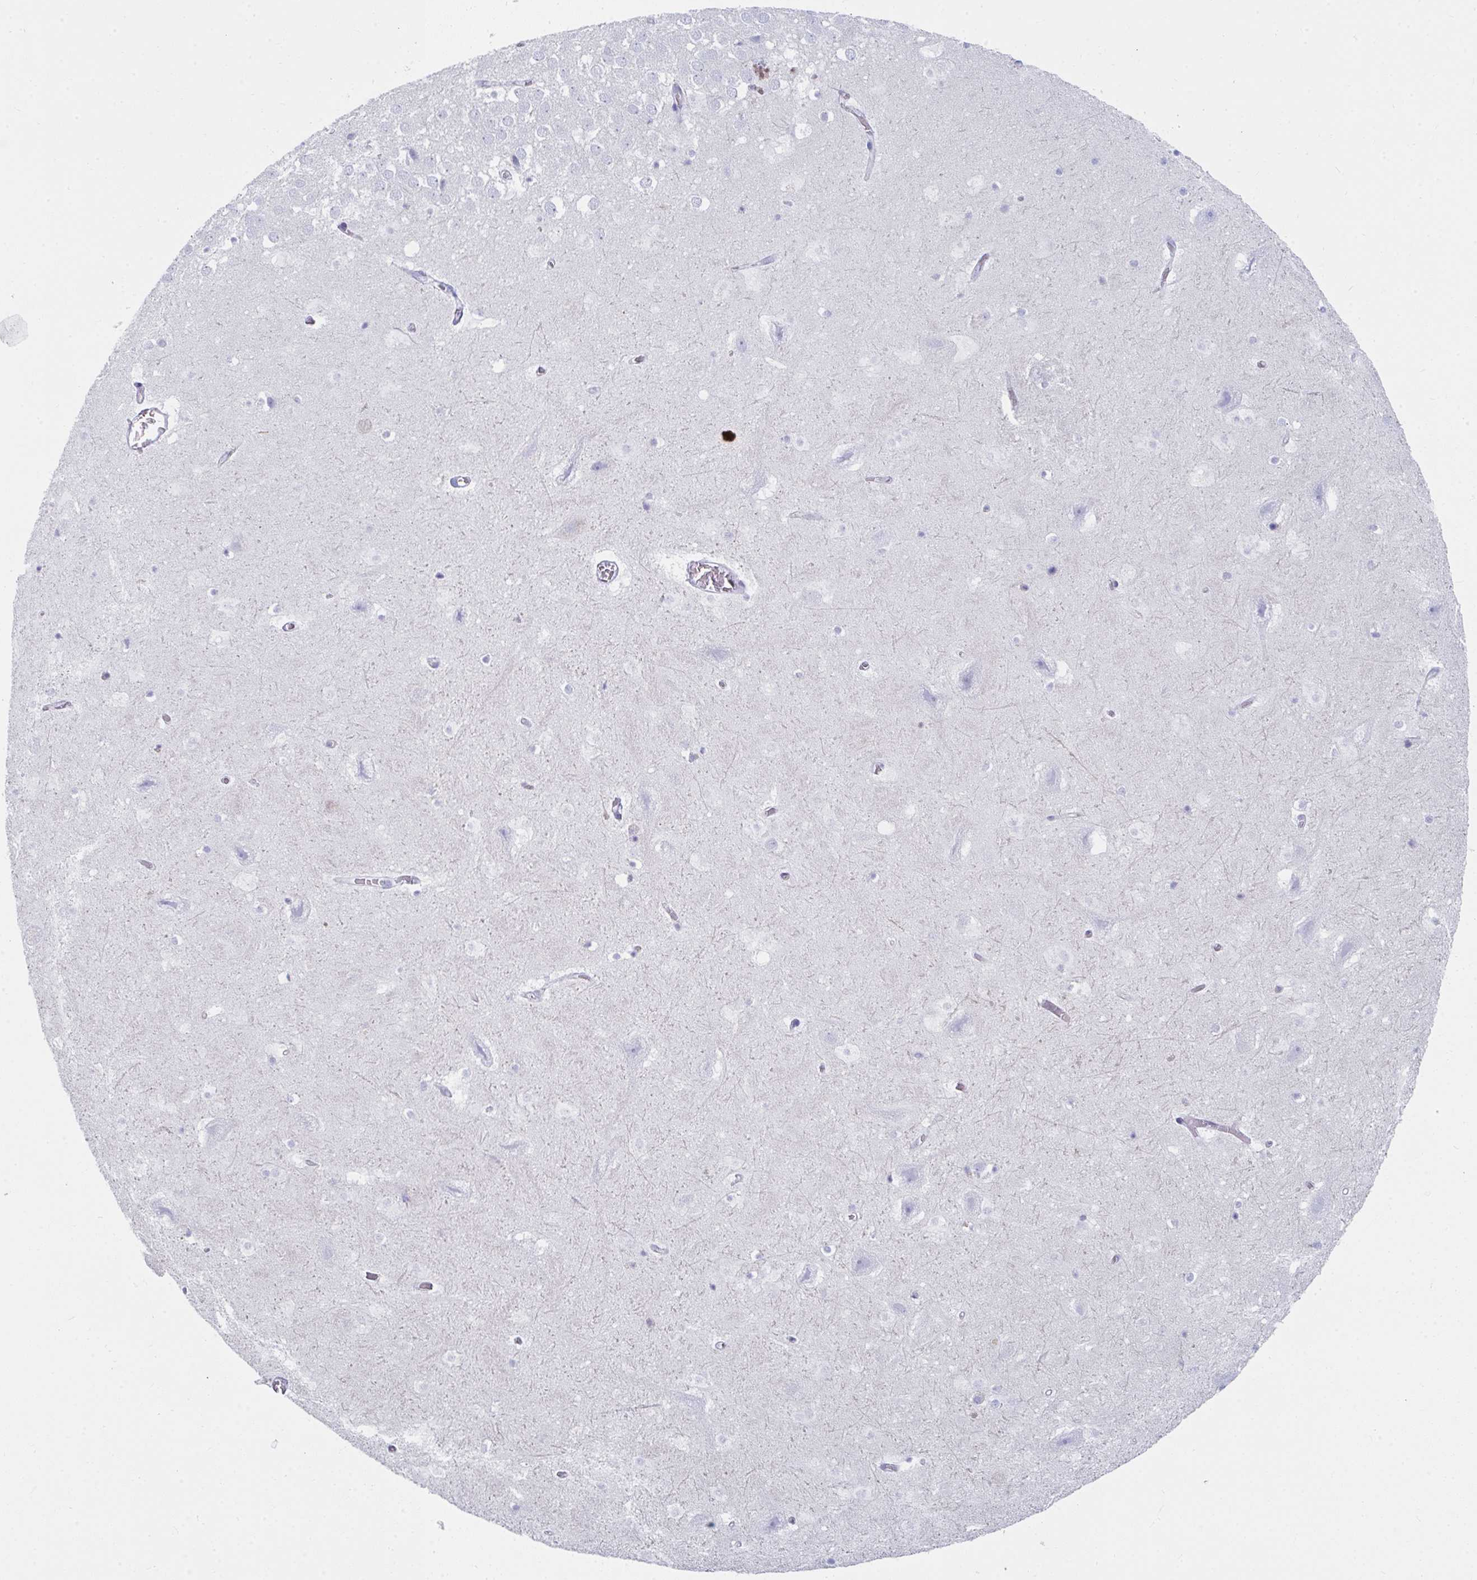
{"staining": {"intensity": "negative", "quantity": "none", "location": "none"}, "tissue": "hippocampus", "cell_type": "Glial cells", "image_type": "normal", "snomed": [{"axis": "morphology", "description": "Normal tissue, NOS"}, {"axis": "topography", "description": "Hippocampus"}], "caption": "Immunohistochemical staining of benign human hippocampus exhibits no significant expression in glial cells. (DAB (3,3'-diaminobenzidine) IHC with hematoxylin counter stain).", "gene": "MGAM2", "patient": {"sex": "female", "age": 42}}